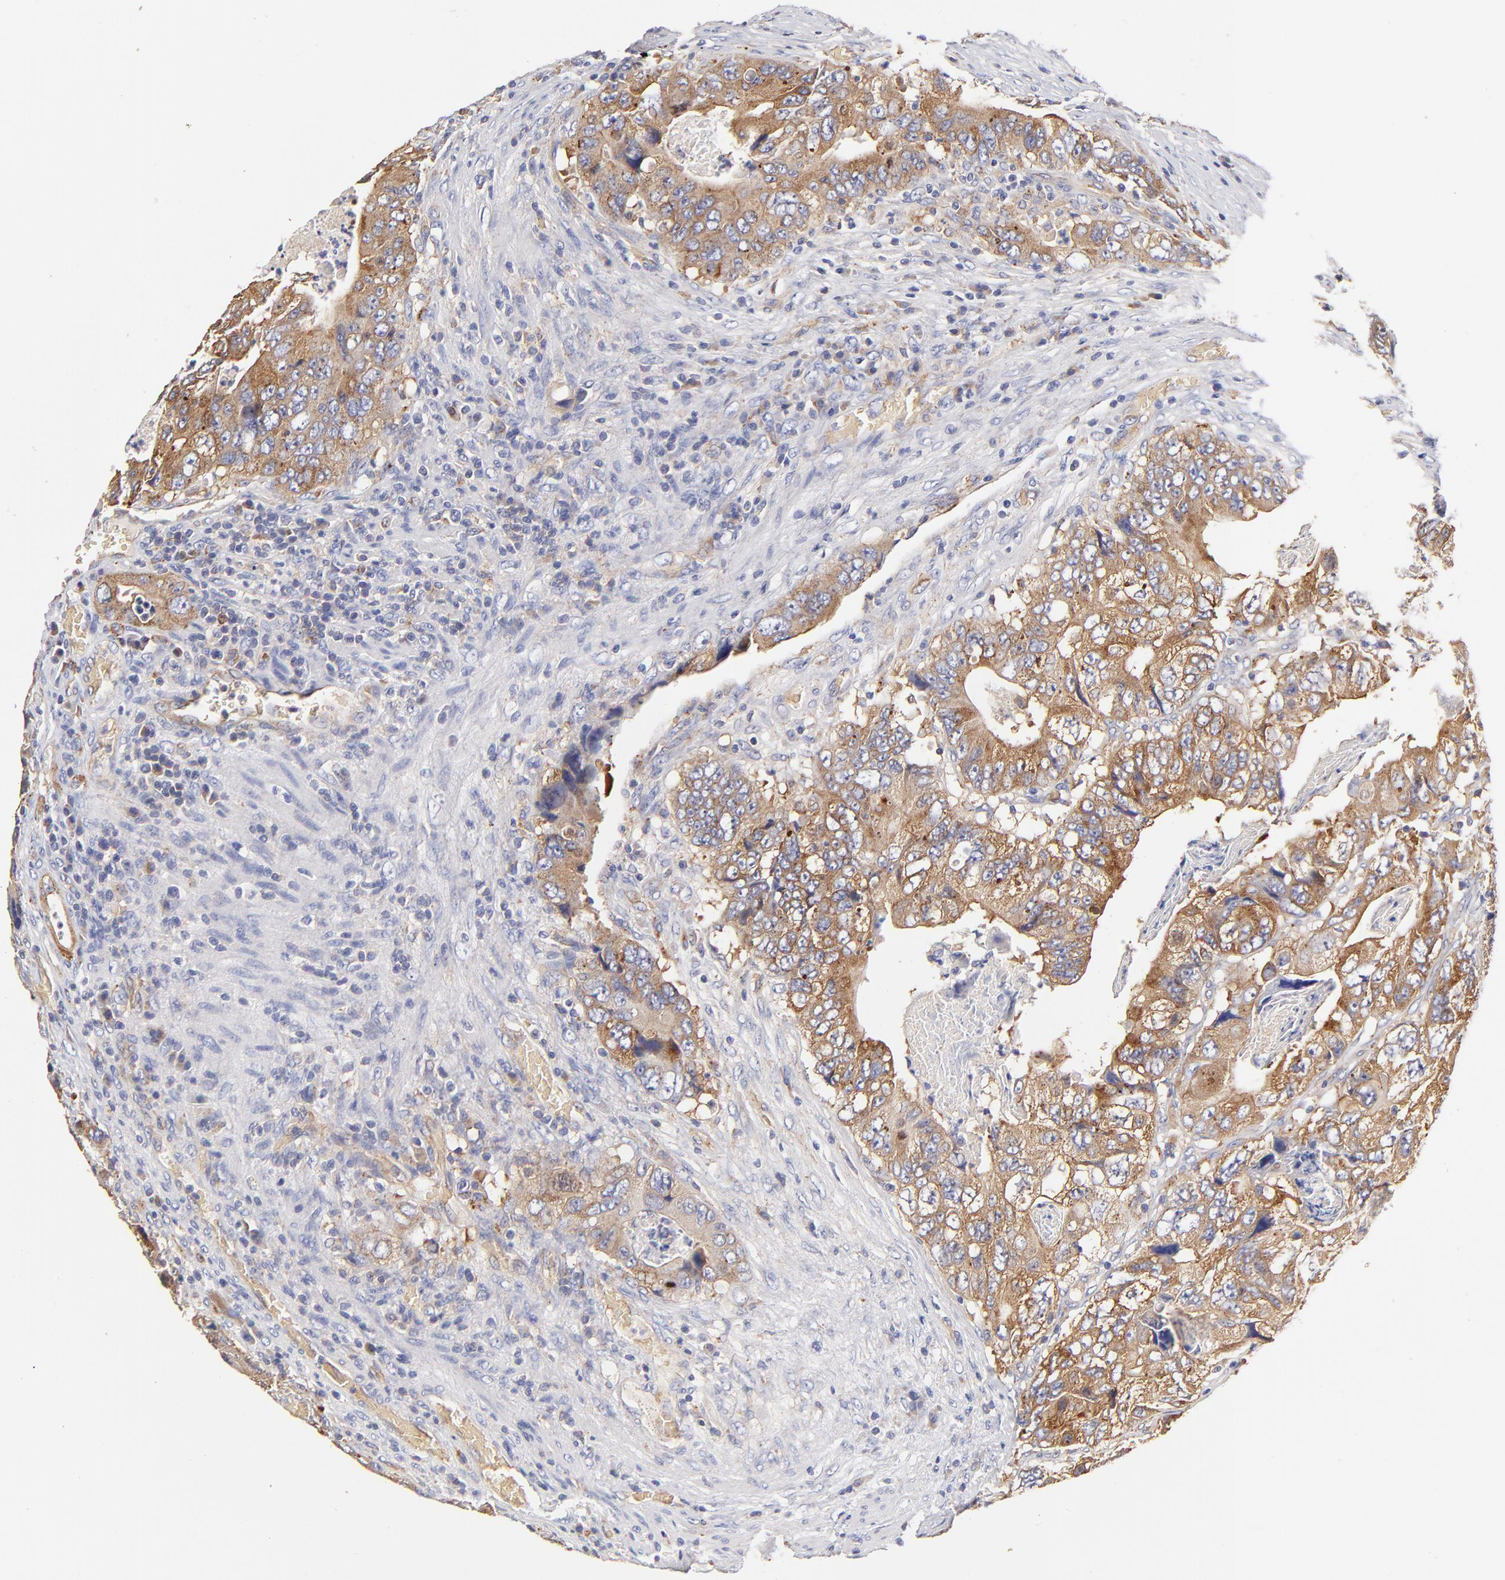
{"staining": {"intensity": "moderate", "quantity": ">75%", "location": "cytoplasmic/membranous"}, "tissue": "colorectal cancer", "cell_type": "Tumor cells", "image_type": "cancer", "snomed": [{"axis": "morphology", "description": "Adenocarcinoma, NOS"}, {"axis": "topography", "description": "Rectum"}], "caption": "The histopathology image reveals staining of colorectal cancer, revealing moderate cytoplasmic/membranous protein positivity (brown color) within tumor cells.", "gene": "CD2AP", "patient": {"sex": "female", "age": 82}}